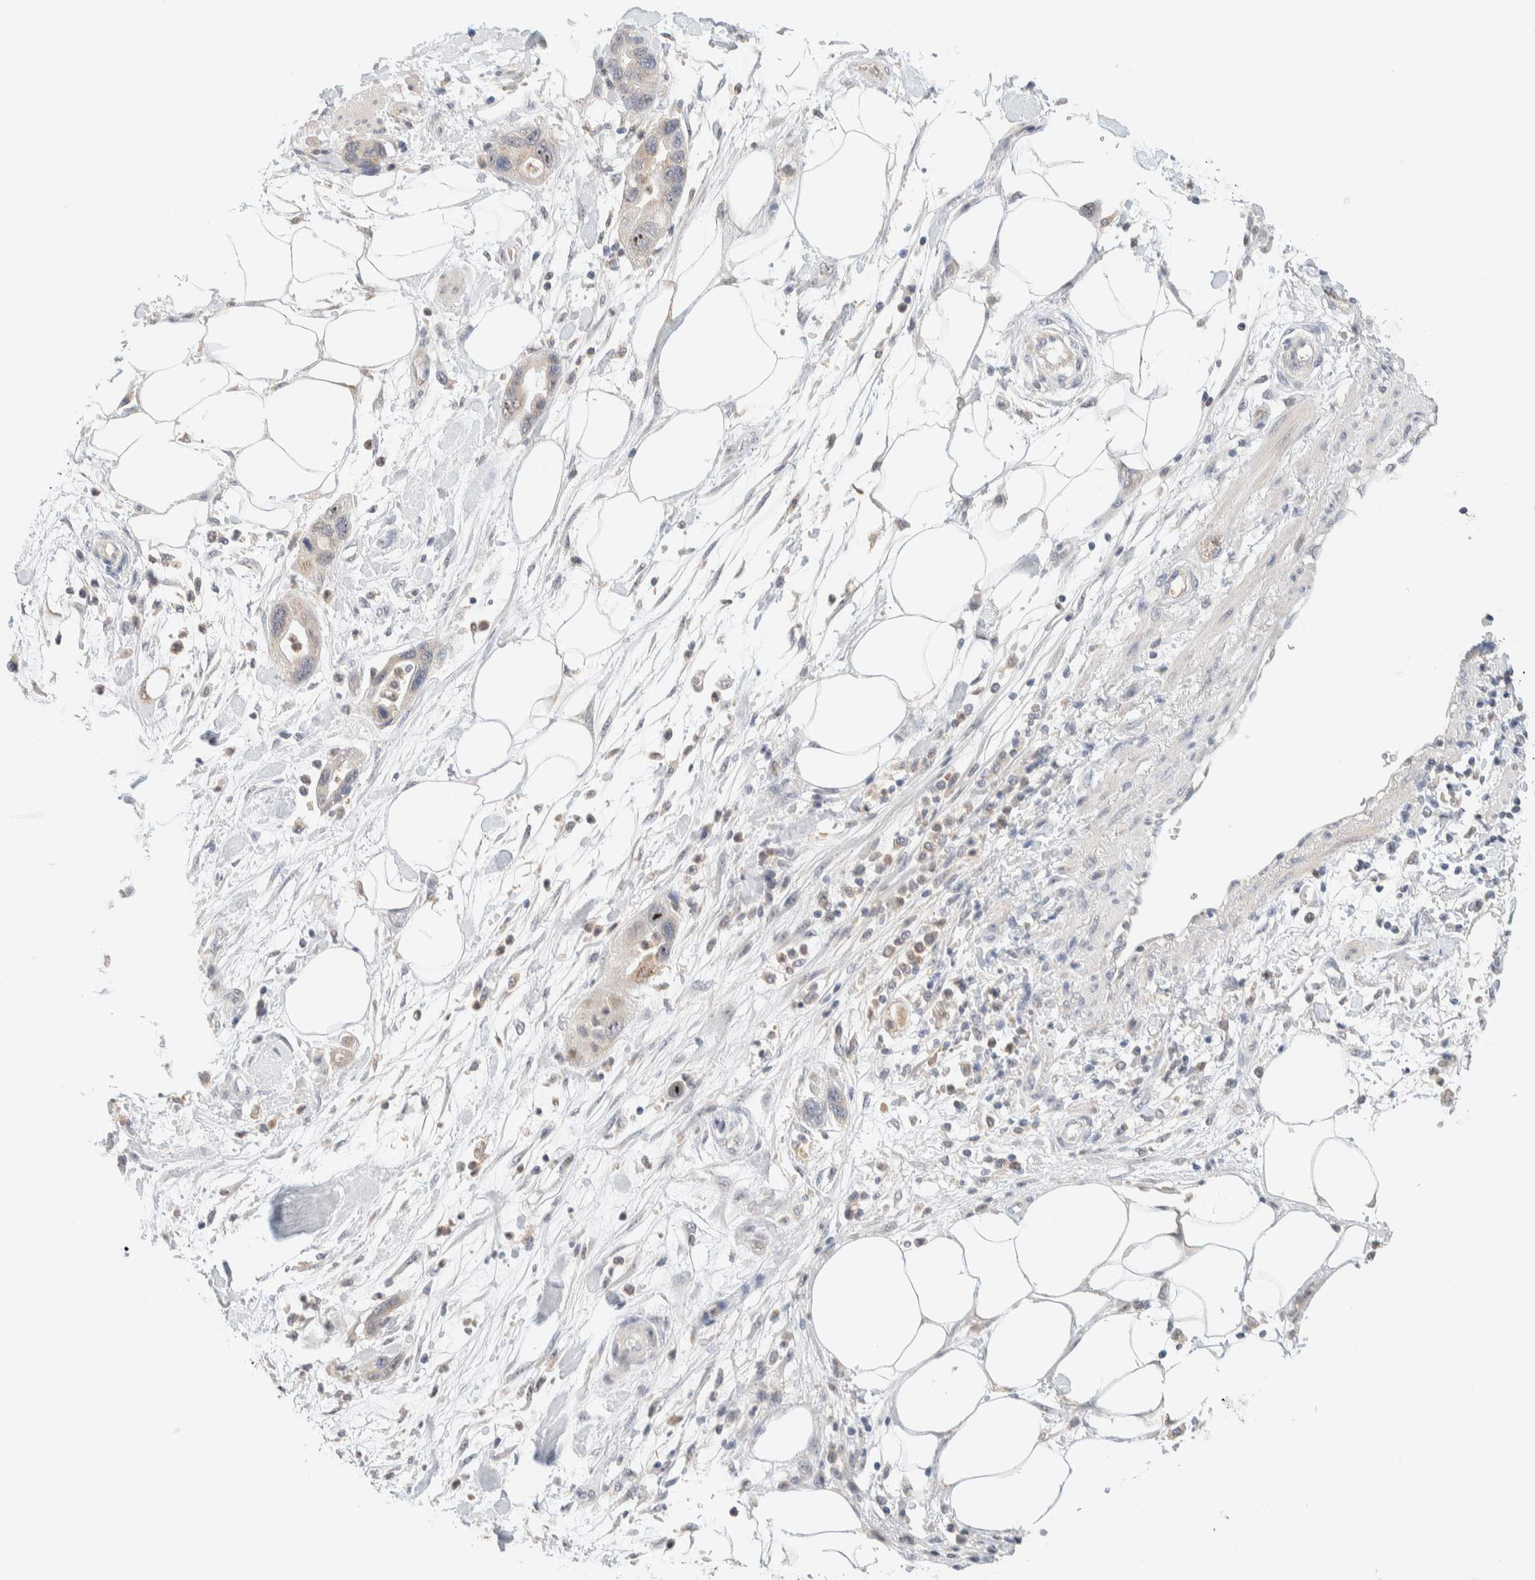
{"staining": {"intensity": "weak", "quantity": "<25%", "location": "cytoplasmic/membranous"}, "tissue": "pancreatic cancer", "cell_type": "Tumor cells", "image_type": "cancer", "snomed": [{"axis": "morphology", "description": "Normal tissue, NOS"}, {"axis": "morphology", "description": "Adenocarcinoma, NOS"}, {"axis": "topography", "description": "Pancreas"}], "caption": "IHC histopathology image of pancreatic cancer (adenocarcinoma) stained for a protein (brown), which shows no staining in tumor cells.", "gene": "HDHD3", "patient": {"sex": "female", "age": 71}}